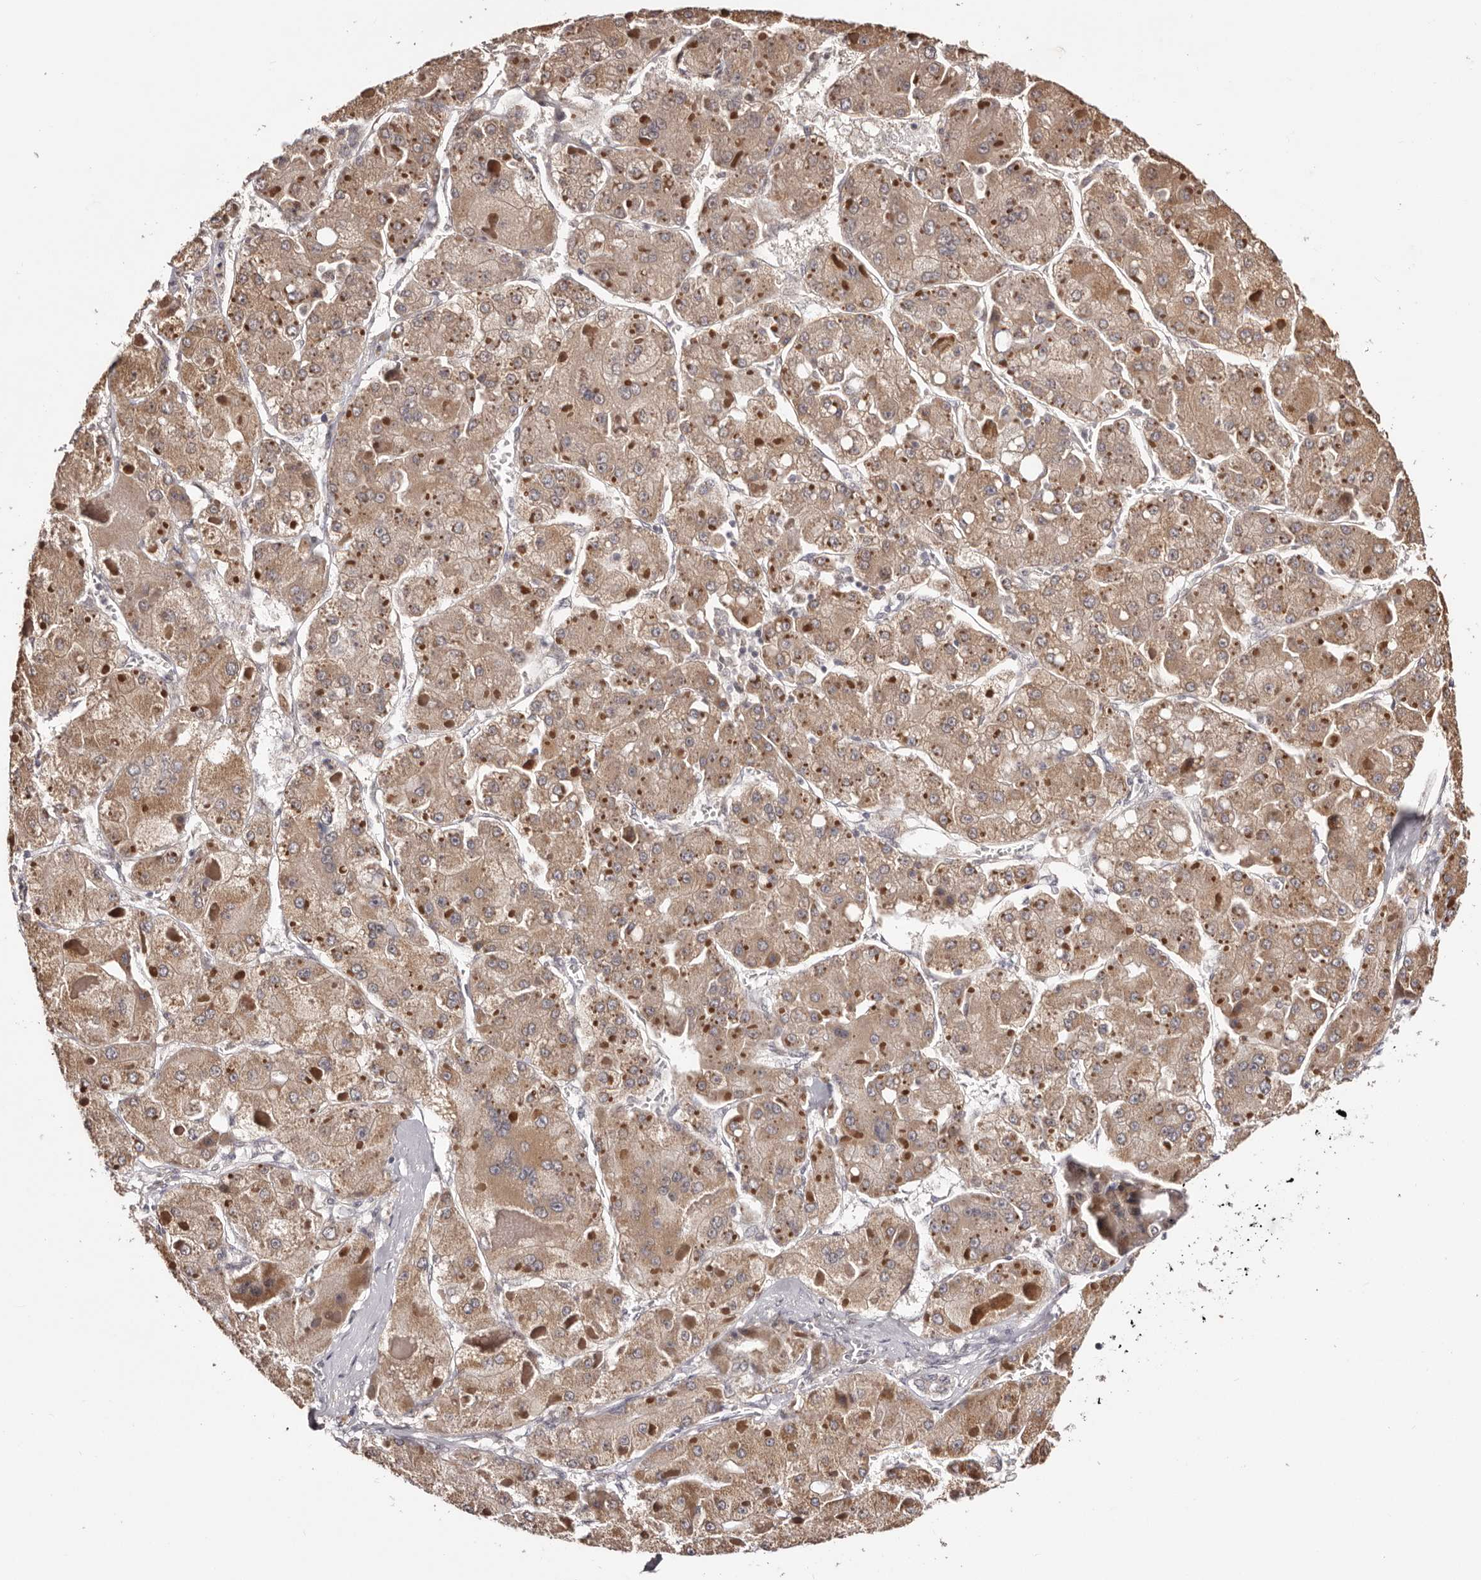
{"staining": {"intensity": "moderate", "quantity": ">75%", "location": "cytoplasmic/membranous"}, "tissue": "liver cancer", "cell_type": "Tumor cells", "image_type": "cancer", "snomed": [{"axis": "morphology", "description": "Carcinoma, Hepatocellular, NOS"}, {"axis": "topography", "description": "Liver"}], "caption": "A brown stain shows moderate cytoplasmic/membranous staining of a protein in liver hepatocellular carcinoma tumor cells.", "gene": "EGR3", "patient": {"sex": "female", "age": 73}}